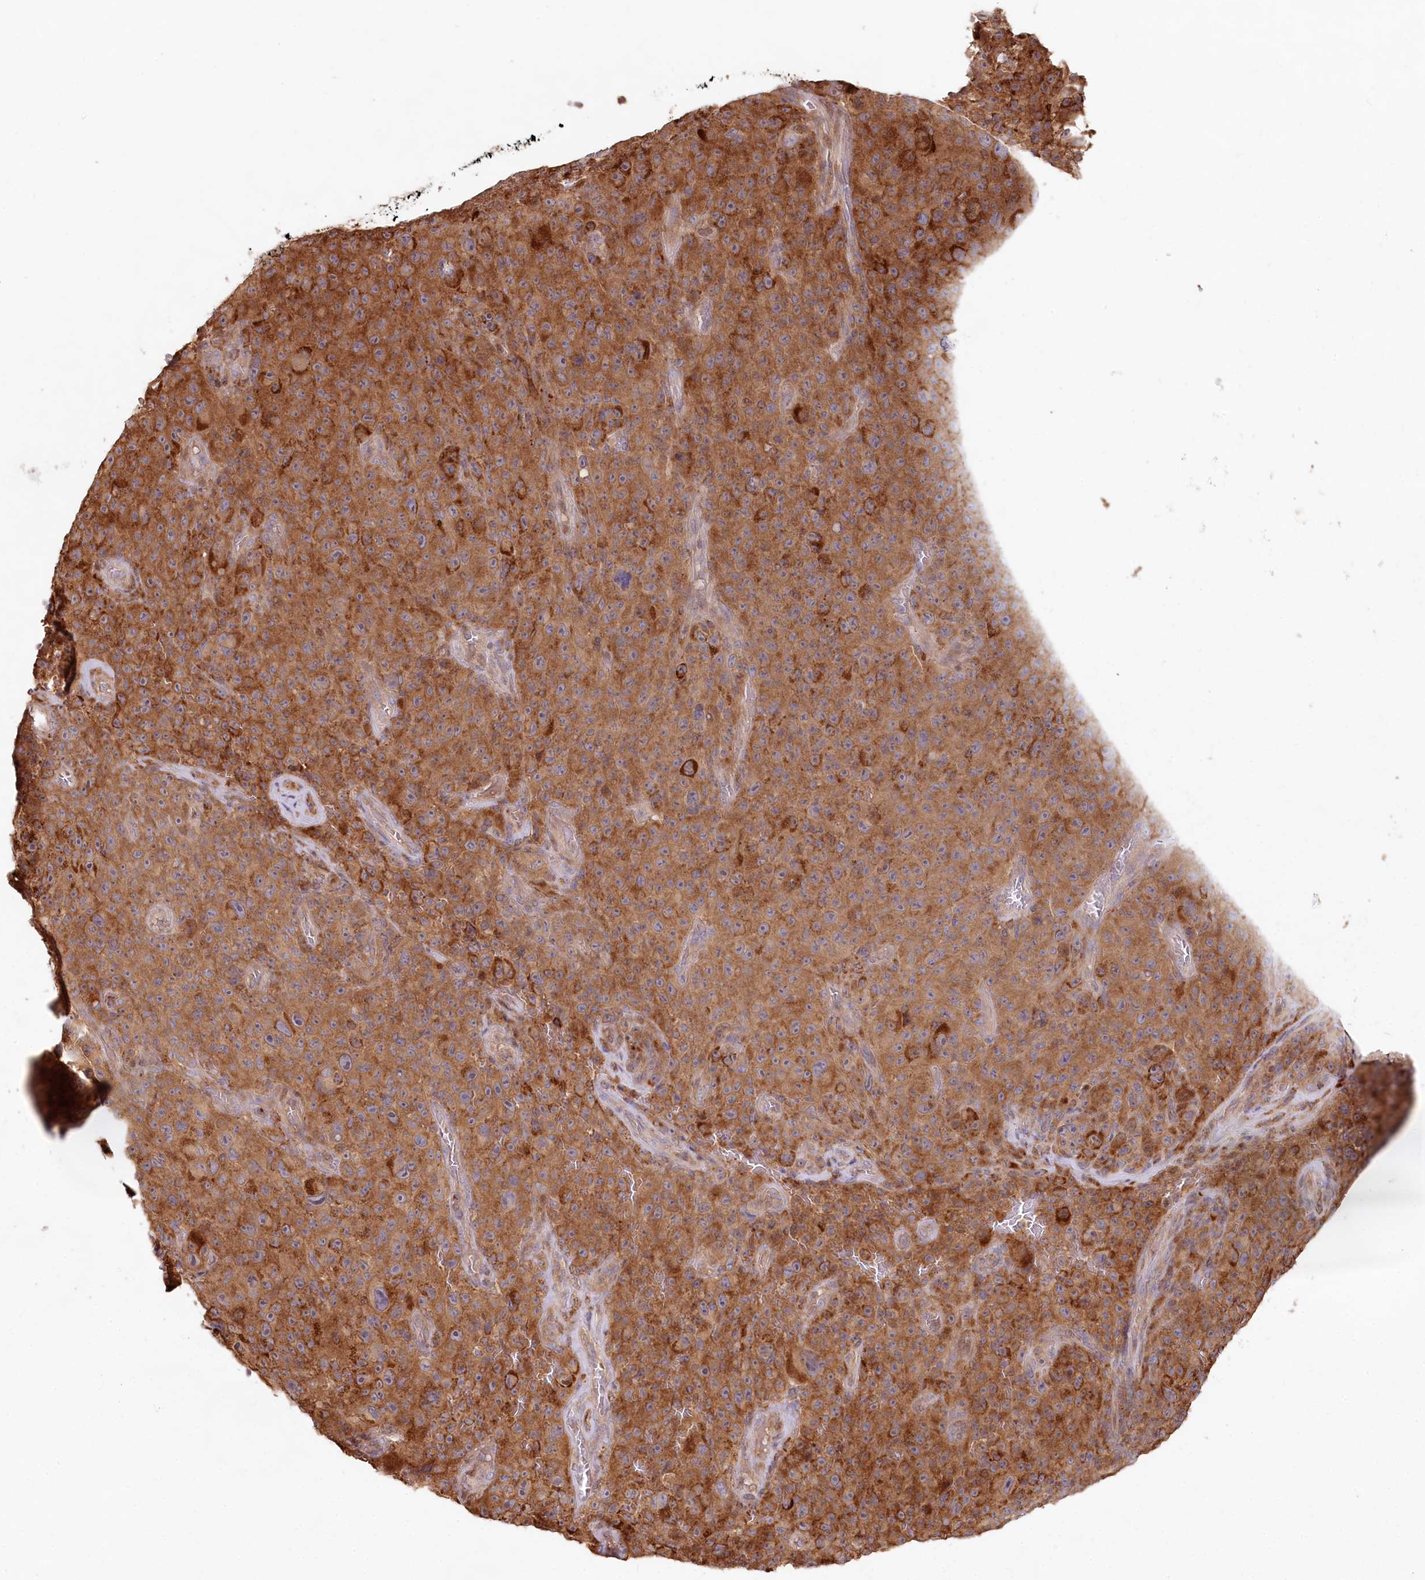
{"staining": {"intensity": "moderate", "quantity": ">75%", "location": "cytoplasmic/membranous"}, "tissue": "melanoma", "cell_type": "Tumor cells", "image_type": "cancer", "snomed": [{"axis": "morphology", "description": "Malignant melanoma, NOS"}, {"axis": "topography", "description": "Skin"}], "caption": "Malignant melanoma was stained to show a protein in brown. There is medium levels of moderate cytoplasmic/membranous staining in approximately >75% of tumor cells.", "gene": "HAL", "patient": {"sex": "female", "age": 82}}